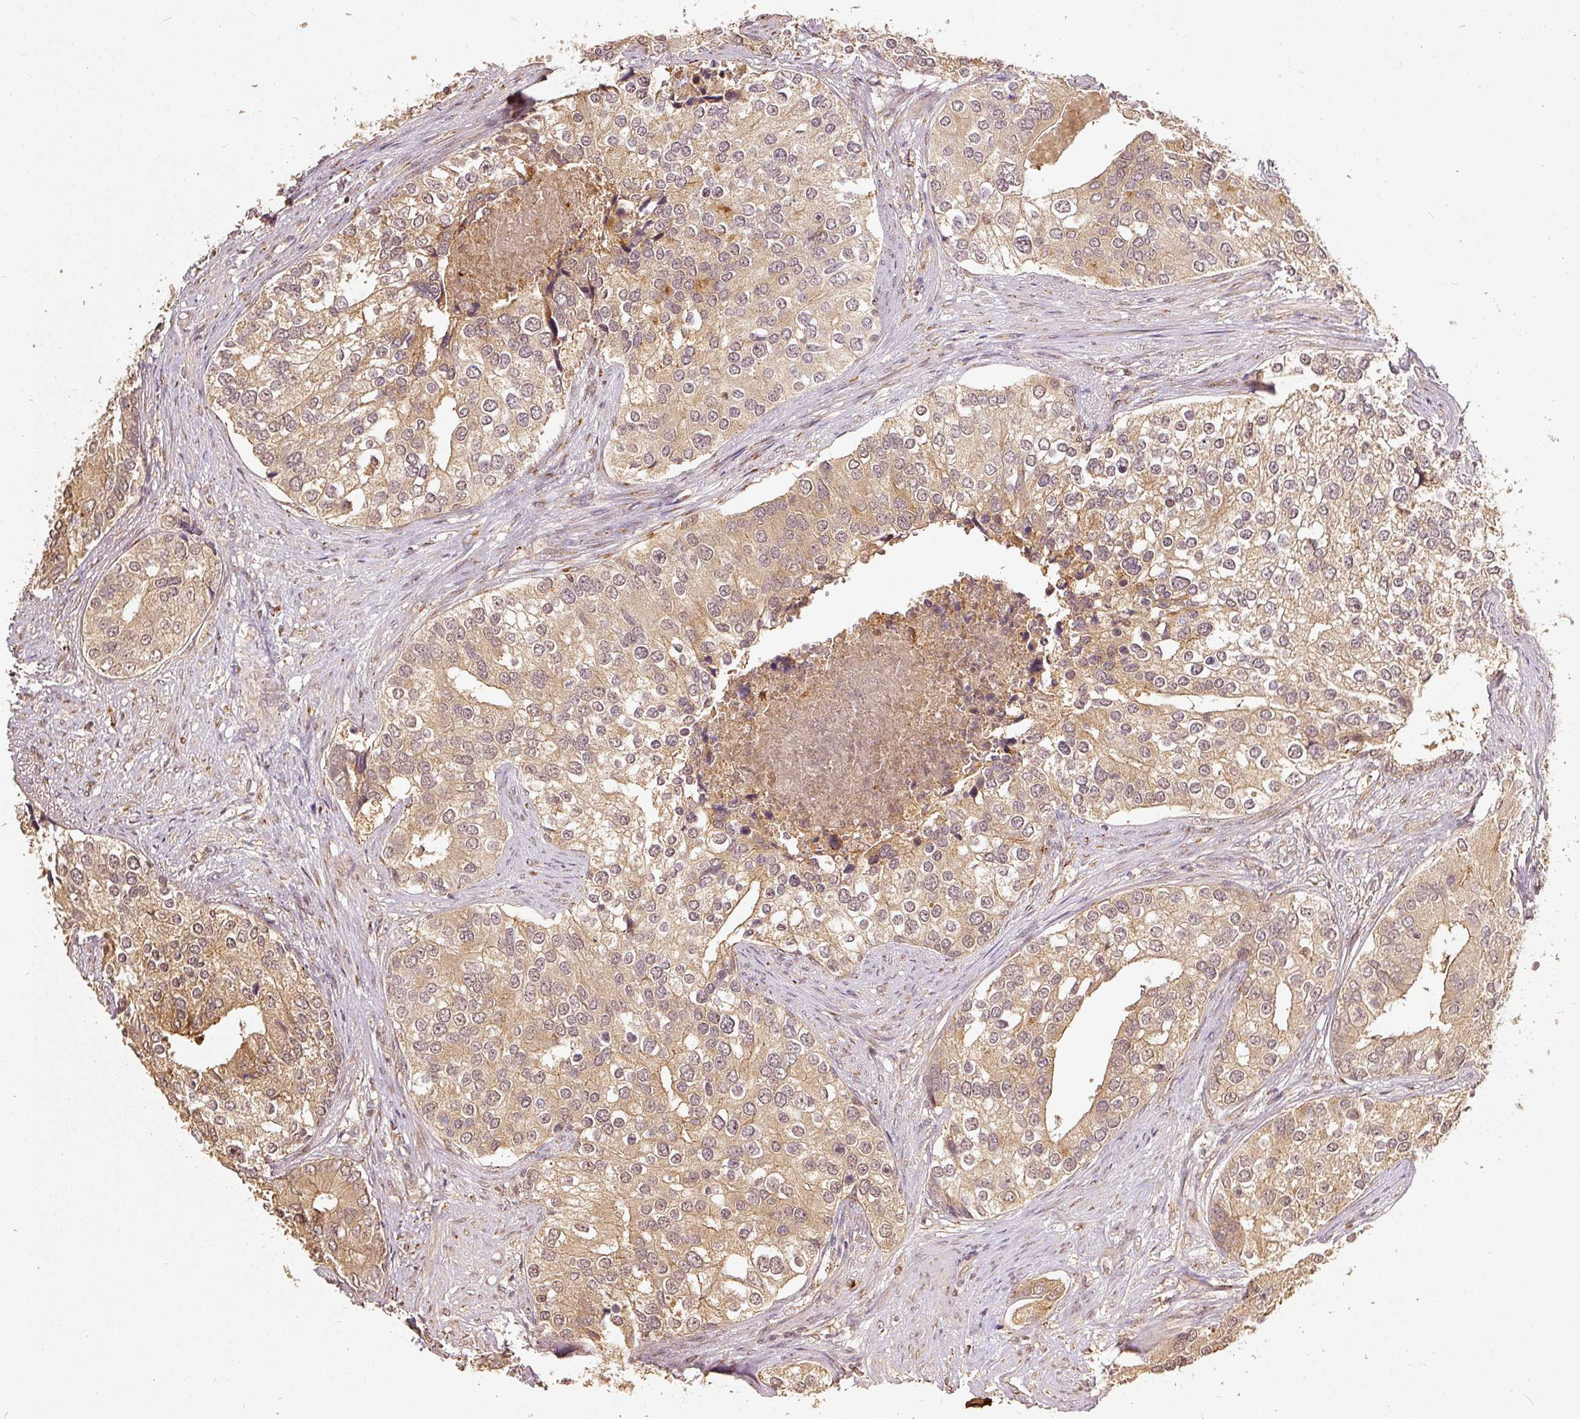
{"staining": {"intensity": "moderate", "quantity": ">75%", "location": "cytoplasmic/membranous"}, "tissue": "prostate cancer", "cell_type": "Tumor cells", "image_type": "cancer", "snomed": [{"axis": "morphology", "description": "Adenocarcinoma, High grade"}, {"axis": "topography", "description": "Prostate"}], "caption": "High-grade adenocarcinoma (prostate) tissue shows moderate cytoplasmic/membranous positivity in about >75% of tumor cells The staining was performed using DAB (3,3'-diaminobenzidine) to visualize the protein expression in brown, while the nuclei were stained in blue with hematoxylin (Magnification: 20x).", "gene": "FUT8", "patient": {"sex": "male", "age": 62}}